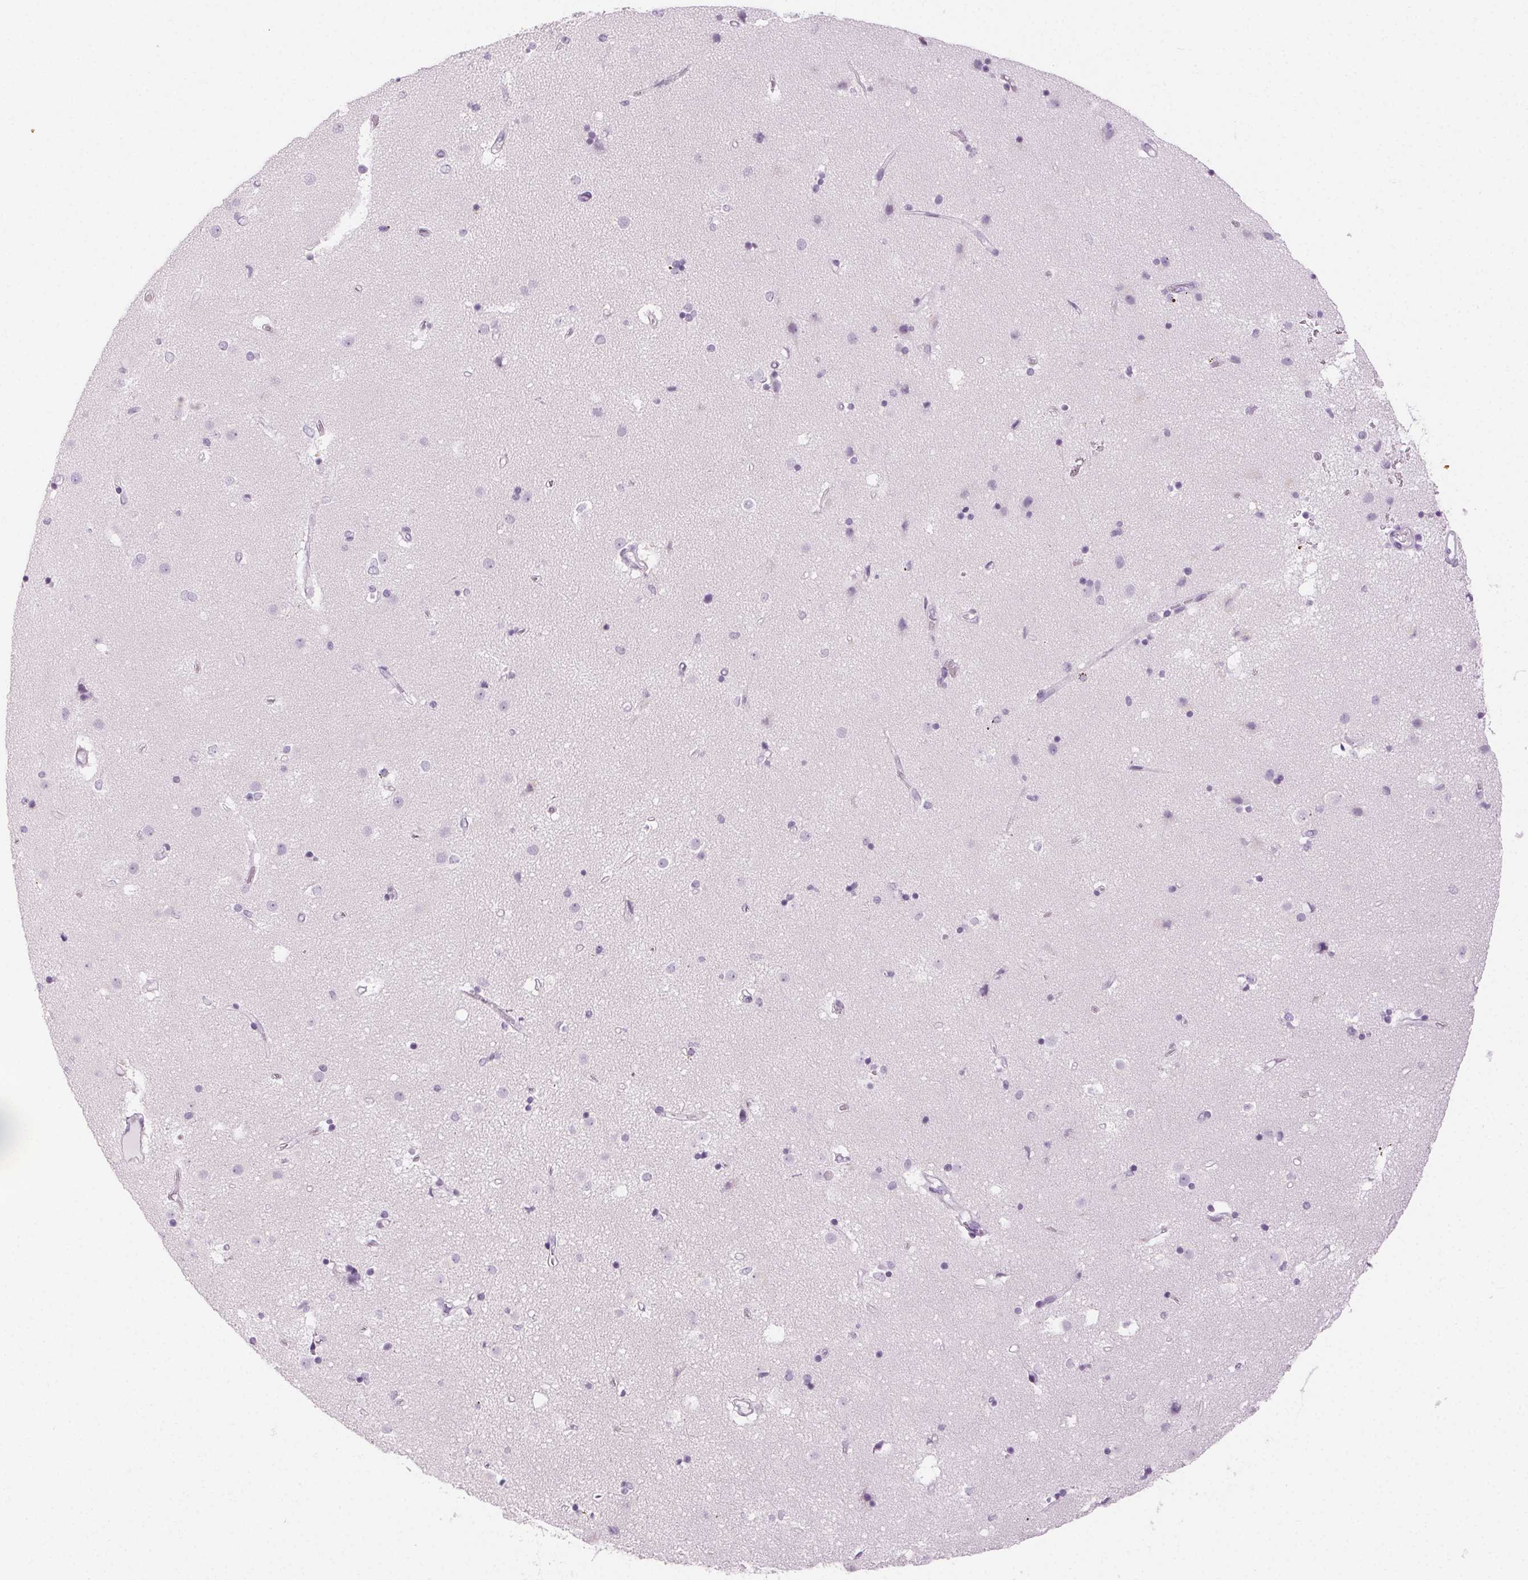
{"staining": {"intensity": "negative", "quantity": "none", "location": "none"}, "tissue": "caudate", "cell_type": "Glial cells", "image_type": "normal", "snomed": [{"axis": "morphology", "description": "Normal tissue, NOS"}, {"axis": "topography", "description": "Lateral ventricle wall"}], "caption": "Immunohistochemistry of benign human caudate exhibits no positivity in glial cells. (IHC, brightfield microscopy, high magnification).", "gene": "MPO", "patient": {"sex": "female", "age": 71}}